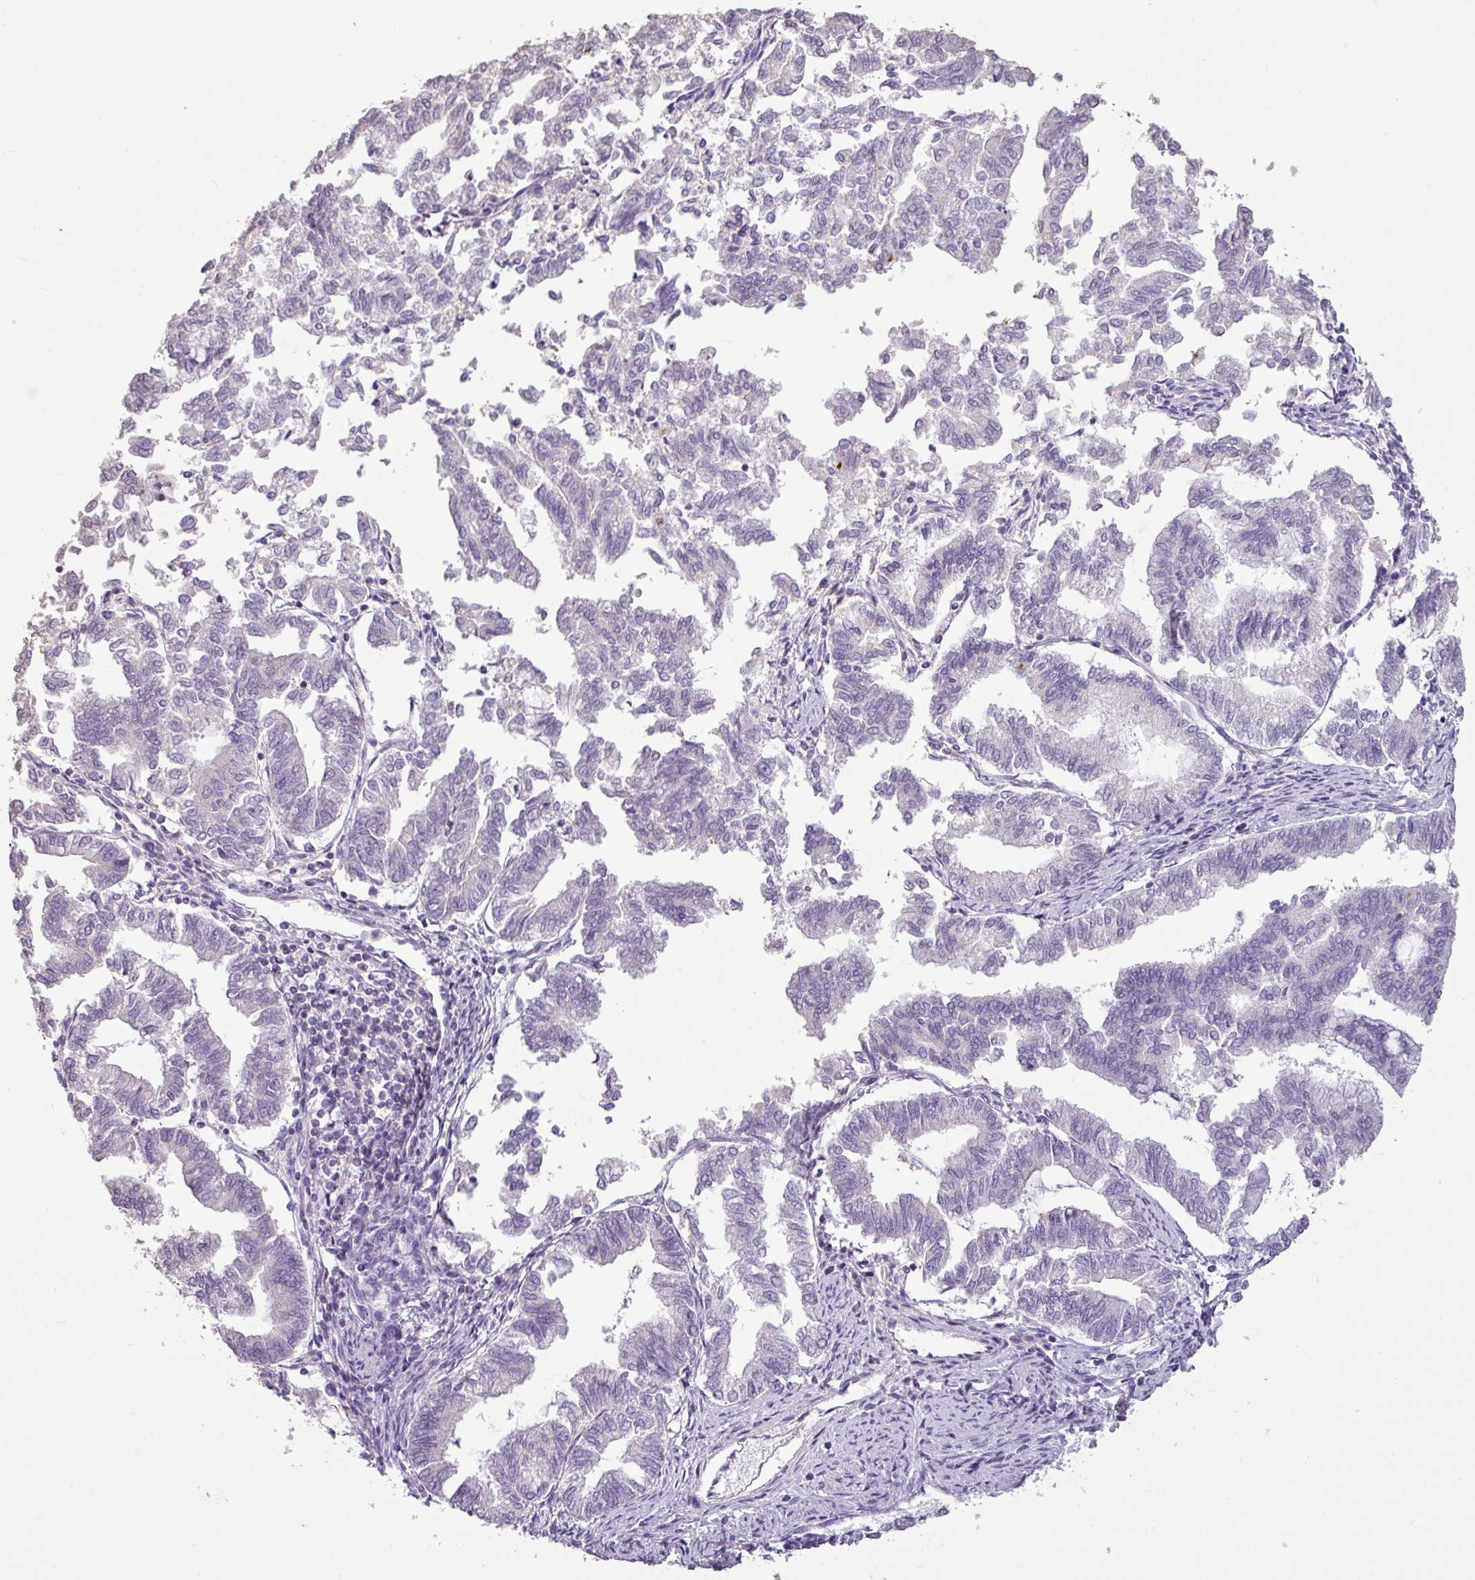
{"staining": {"intensity": "negative", "quantity": "none", "location": "none"}, "tissue": "endometrial cancer", "cell_type": "Tumor cells", "image_type": "cancer", "snomed": [{"axis": "morphology", "description": "Adenocarcinoma, NOS"}, {"axis": "topography", "description": "Endometrium"}], "caption": "The micrograph reveals no staining of tumor cells in endometrial cancer (adenocarcinoma).", "gene": "LY9", "patient": {"sex": "female", "age": 79}}